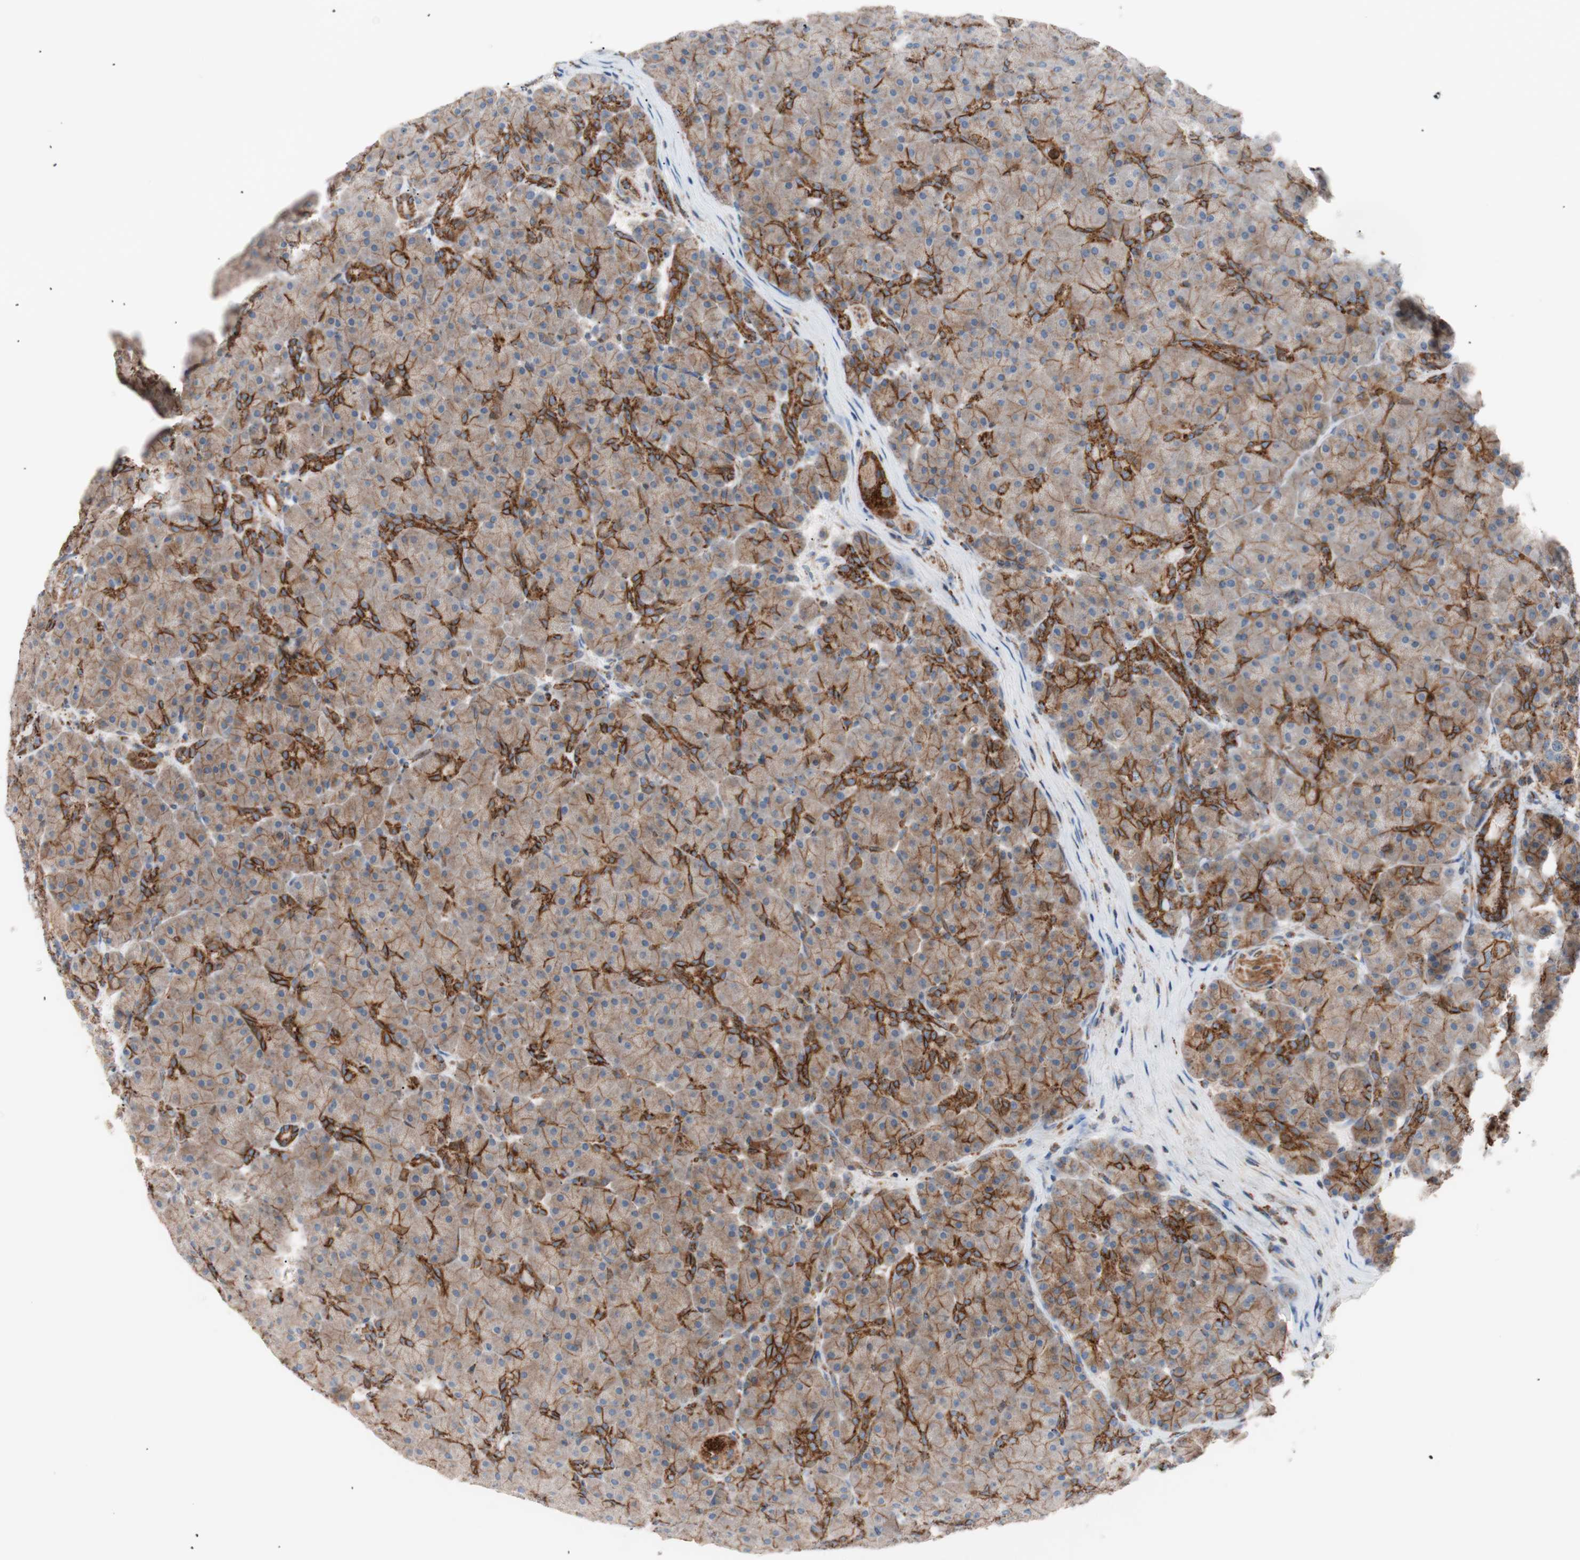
{"staining": {"intensity": "moderate", "quantity": ">75%", "location": "cytoplasmic/membranous"}, "tissue": "pancreas", "cell_type": "Exocrine glandular cells", "image_type": "normal", "snomed": [{"axis": "morphology", "description": "Normal tissue, NOS"}, {"axis": "topography", "description": "Pancreas"}], "caption": "Pancreas stained with DAB (3,3'-diaminobenzidine) IHC shows medium levels of moderate cytoplasmic/membranous staining in approximately >75% of exocrine glandular cells.", "gene": "FLOT2", "patient": {"sex": "male", "age": 66}}